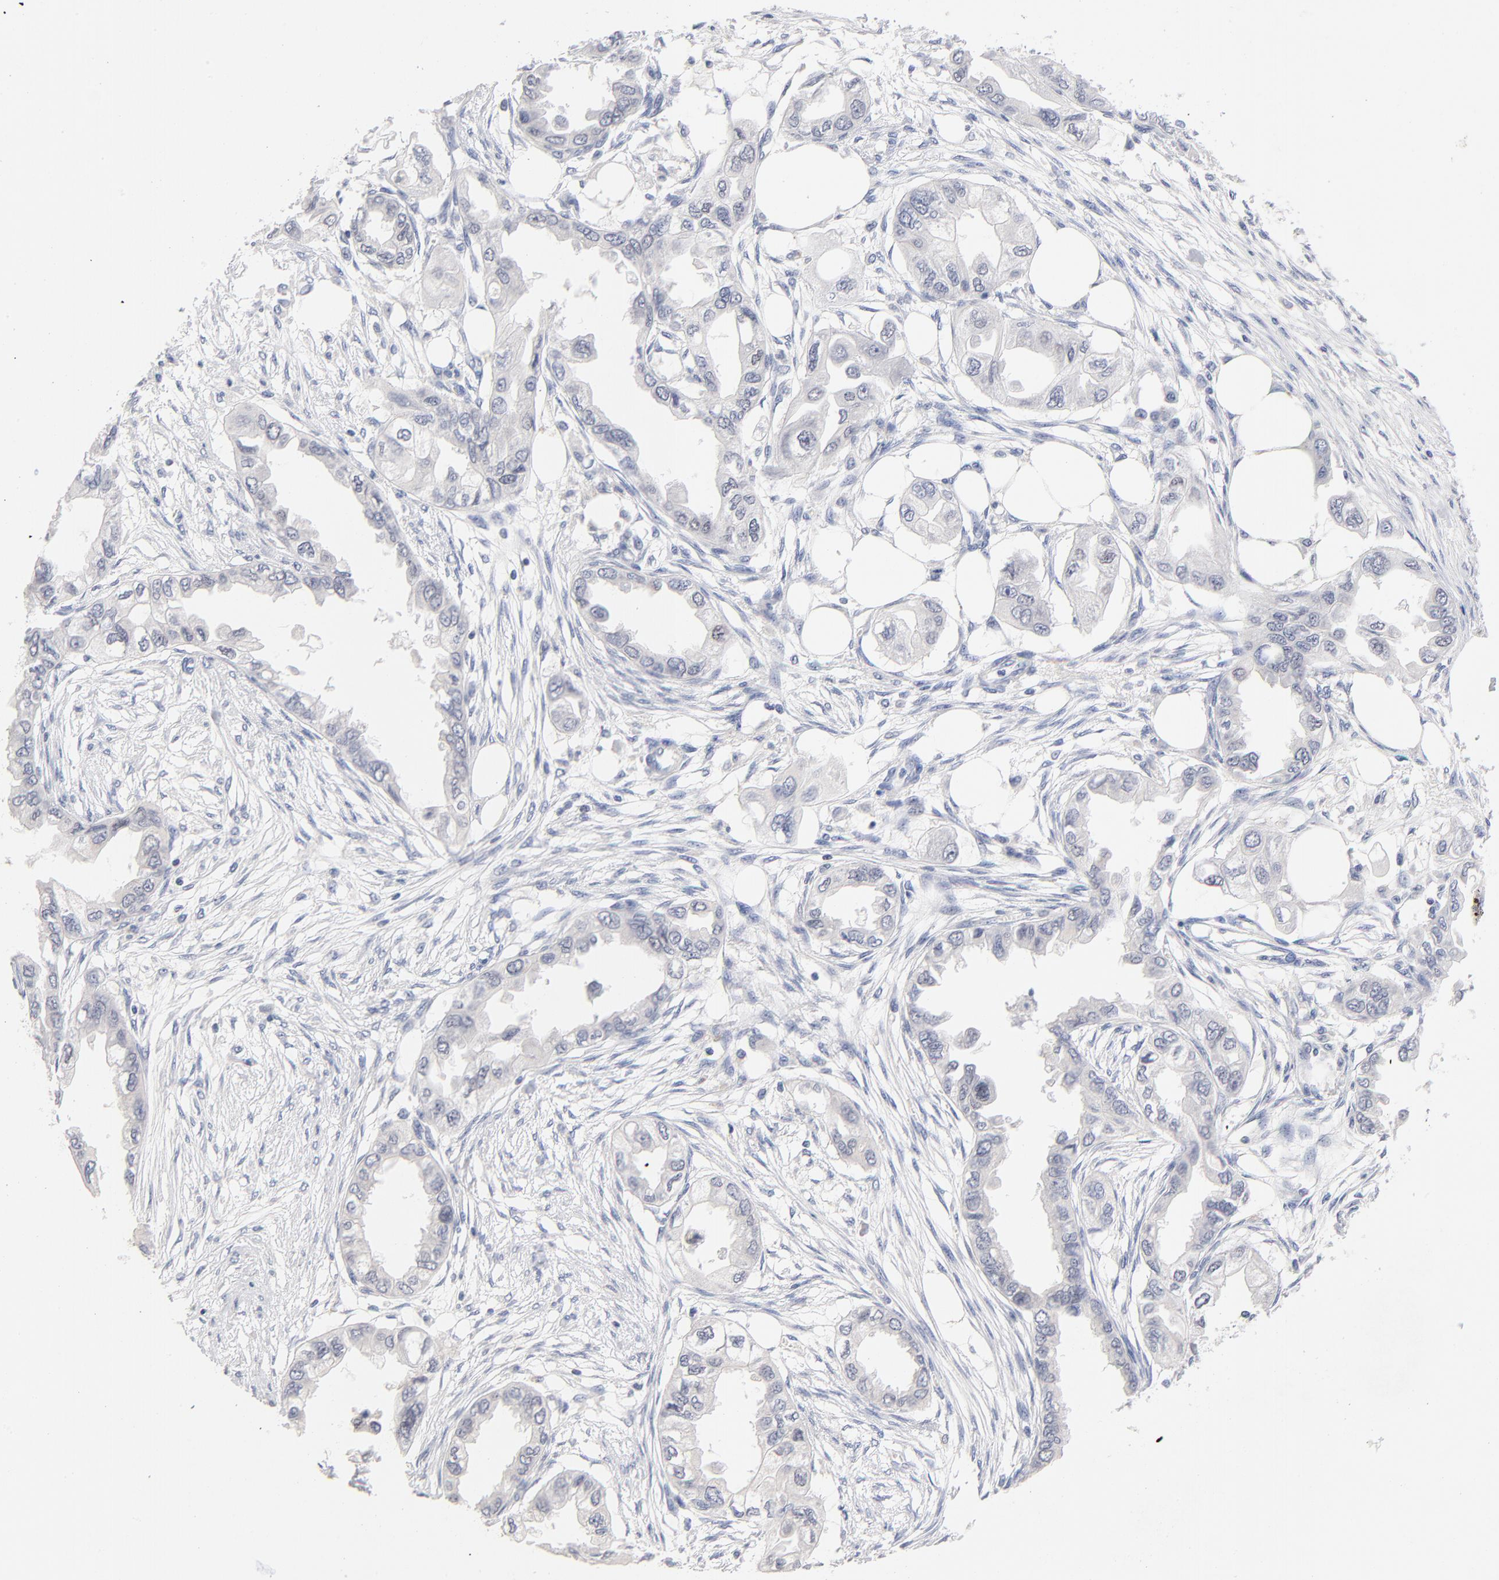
{"staining": {"intensity": "negative", "quantity": "none", "location": "none"}, "tissue": "endometrial cancer", "cell_type": "Tumor cells", "image_type": "cancer", "snomed": [{"axis": "morphology", "description": "Adenocarcinoma, NOS"}, {"axis": "topography", "description": "Endometrium"}], "caption": "Endometrial cancer was stained to show a protein in brown. There is no significant staining in tumor cells.", "gene": "ORC2", "patient": {"sex": "female", "age": 67}}